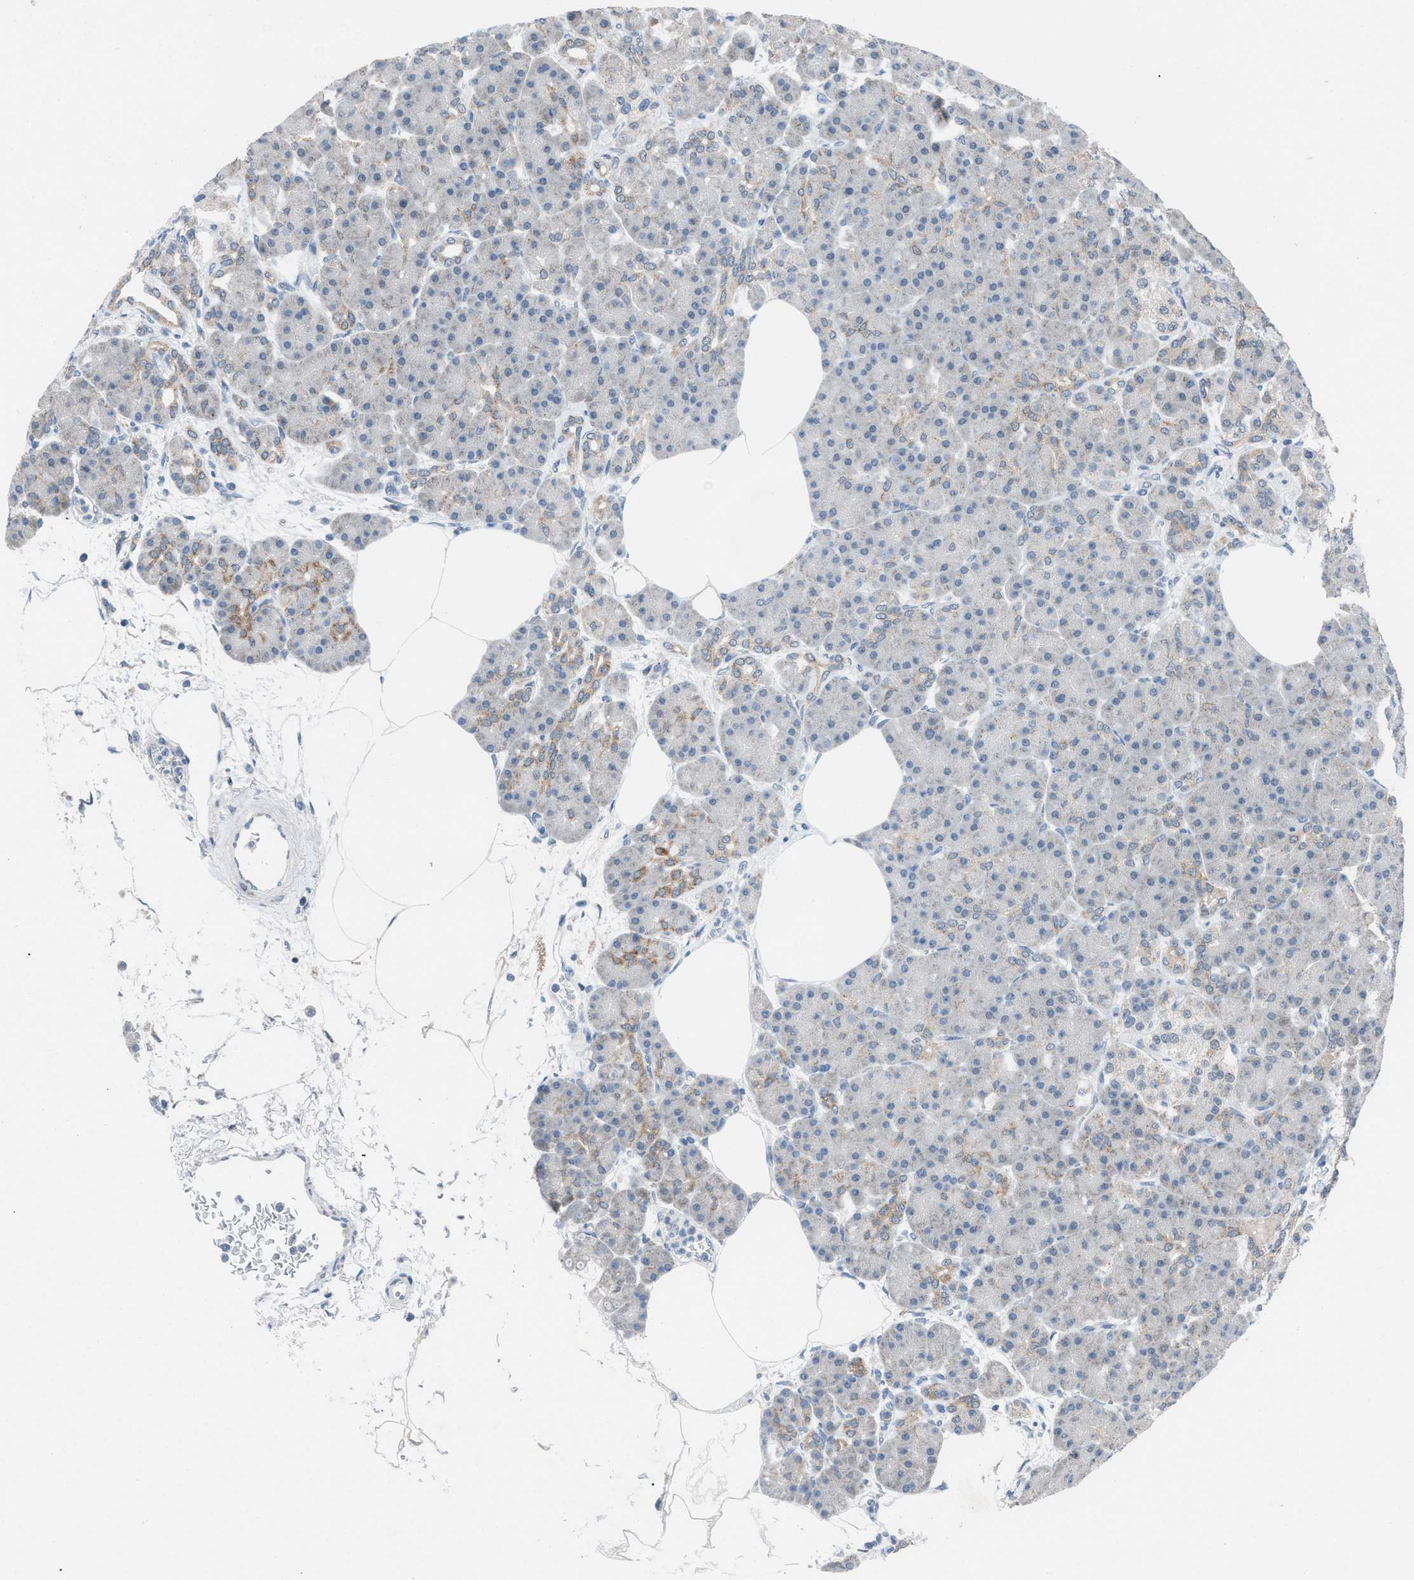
{"staining": {"intensity": "moderate", "quantity": "<25%", "location": "cytoplasmic/membranous"}, "tissue": "pancreas", "cell_type": "Exocrine glandular cells", "image_type": "normal", "snomed": [{"axis": "morphology", "description": "Normal tissue, NOS"}, {"axis": "topography", "description": "Pancreas"}], "caption": "This image reveals immunohistochemistry (IHC) staining of normal pancreas, with low moderate cytoplasmic/membranous positivity in approximately <25% of exocrine glandular cells.", "gene": "ANAPC11", "patient": {"sex": "female", "age": 70}}